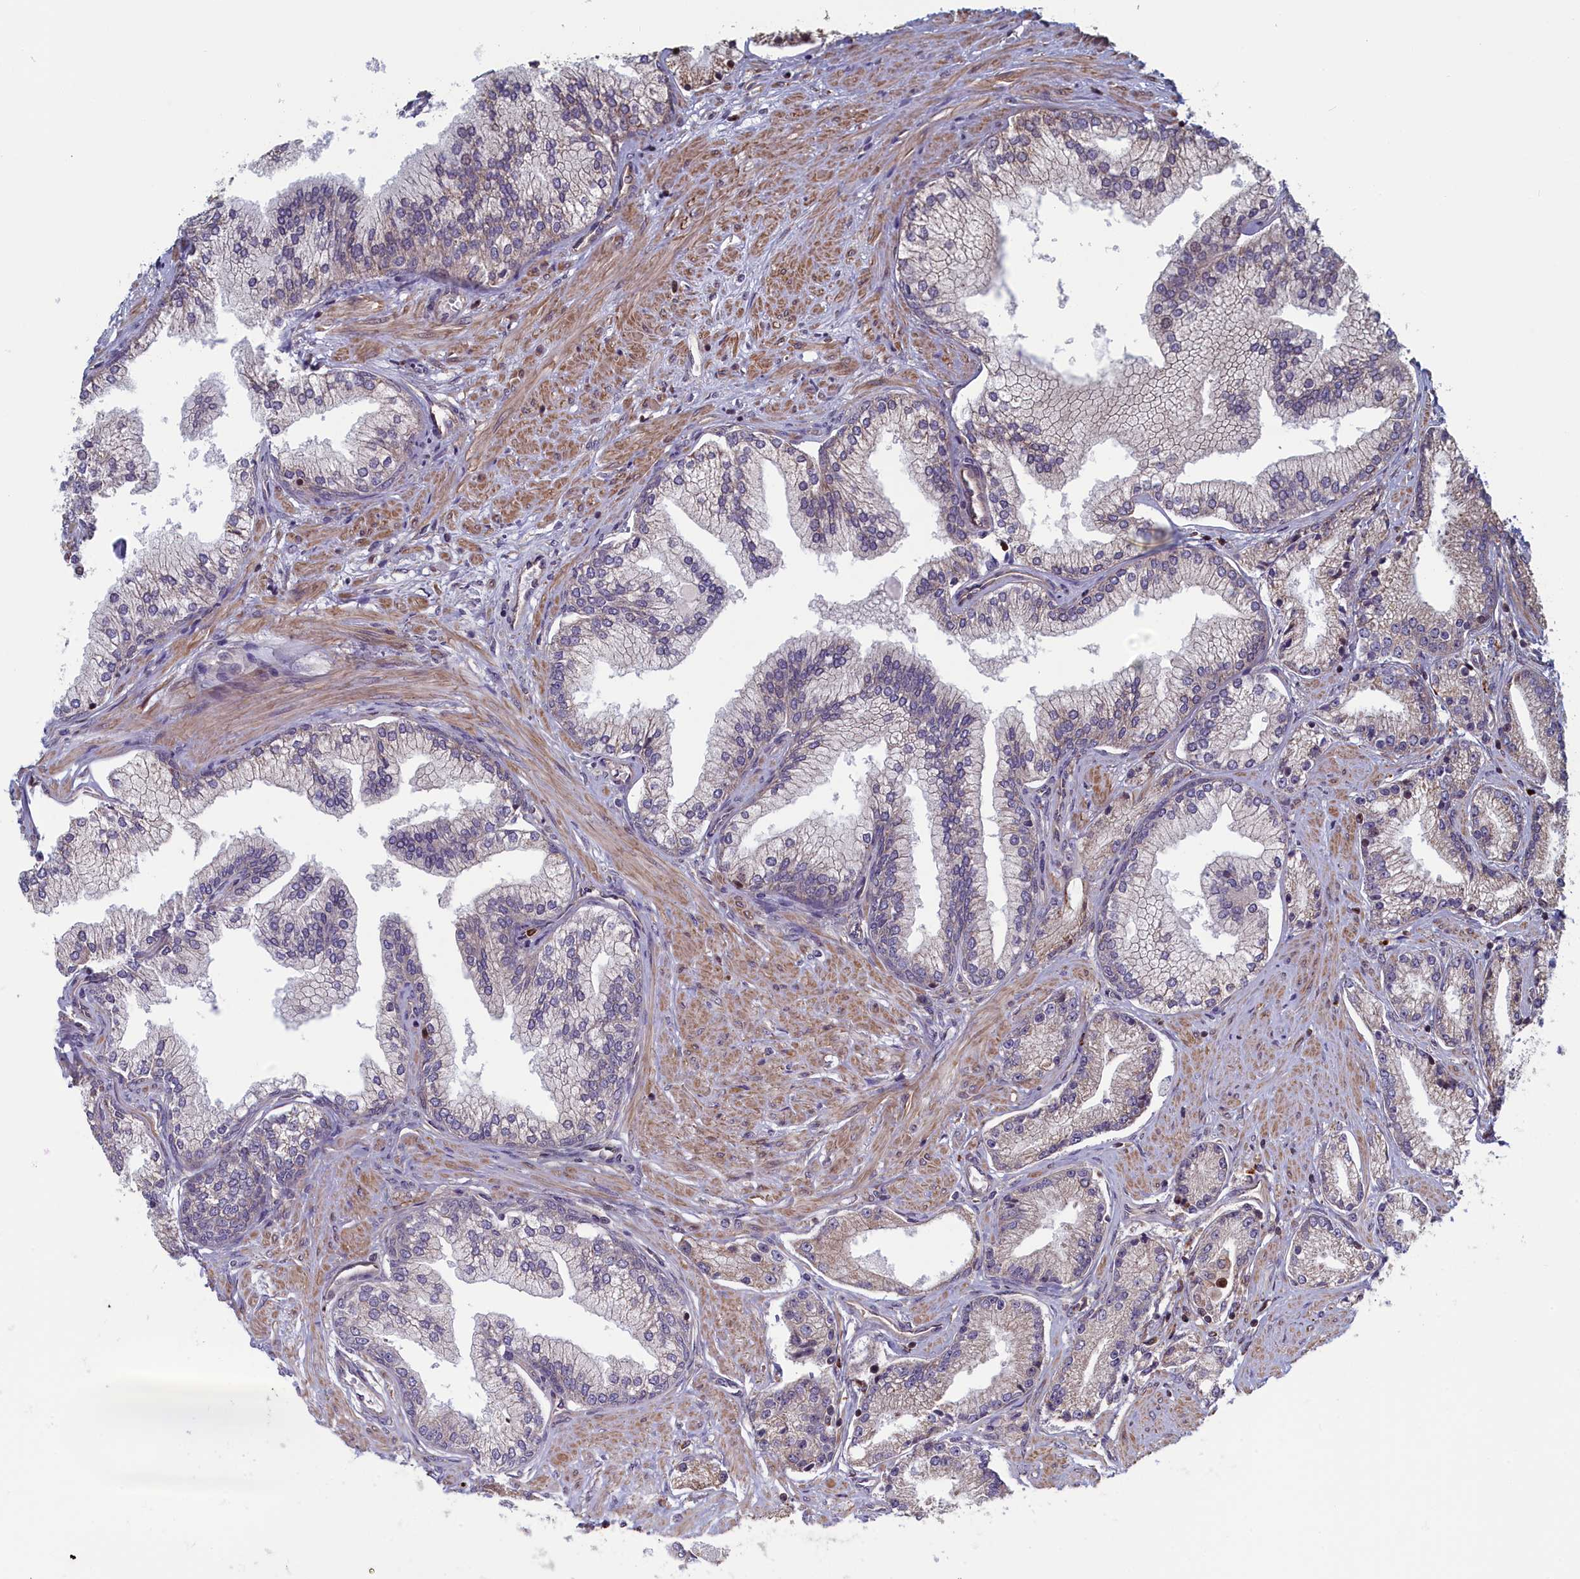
{"staining": {"intensity": "weak", "quantity": "25%-75%", "location": "cytoplasmic/membranous"}, "tissue": "prostate cancer", "cell_type": "Tumor cells", "image_type": "cancer", "snomed": [{"axis": "morphology", "description": "Adenocarcinoma, High grade"}, {"axis": "topography", "description": "Prostate"}], "caption": "IHC (DAB (3,3'-diaminobenzidine)) staining of prostate cancer demonstrates weak cytoplasmic/membranous protein positivity in about 25%-75% of tumor cells. The staining is performed using DAB brown chromogen to label protein expression. The nuclei are counter-stained blue using hematoxylin.", "gene": "RILPL1", "patient": {"sex": "male", "age": 67}}